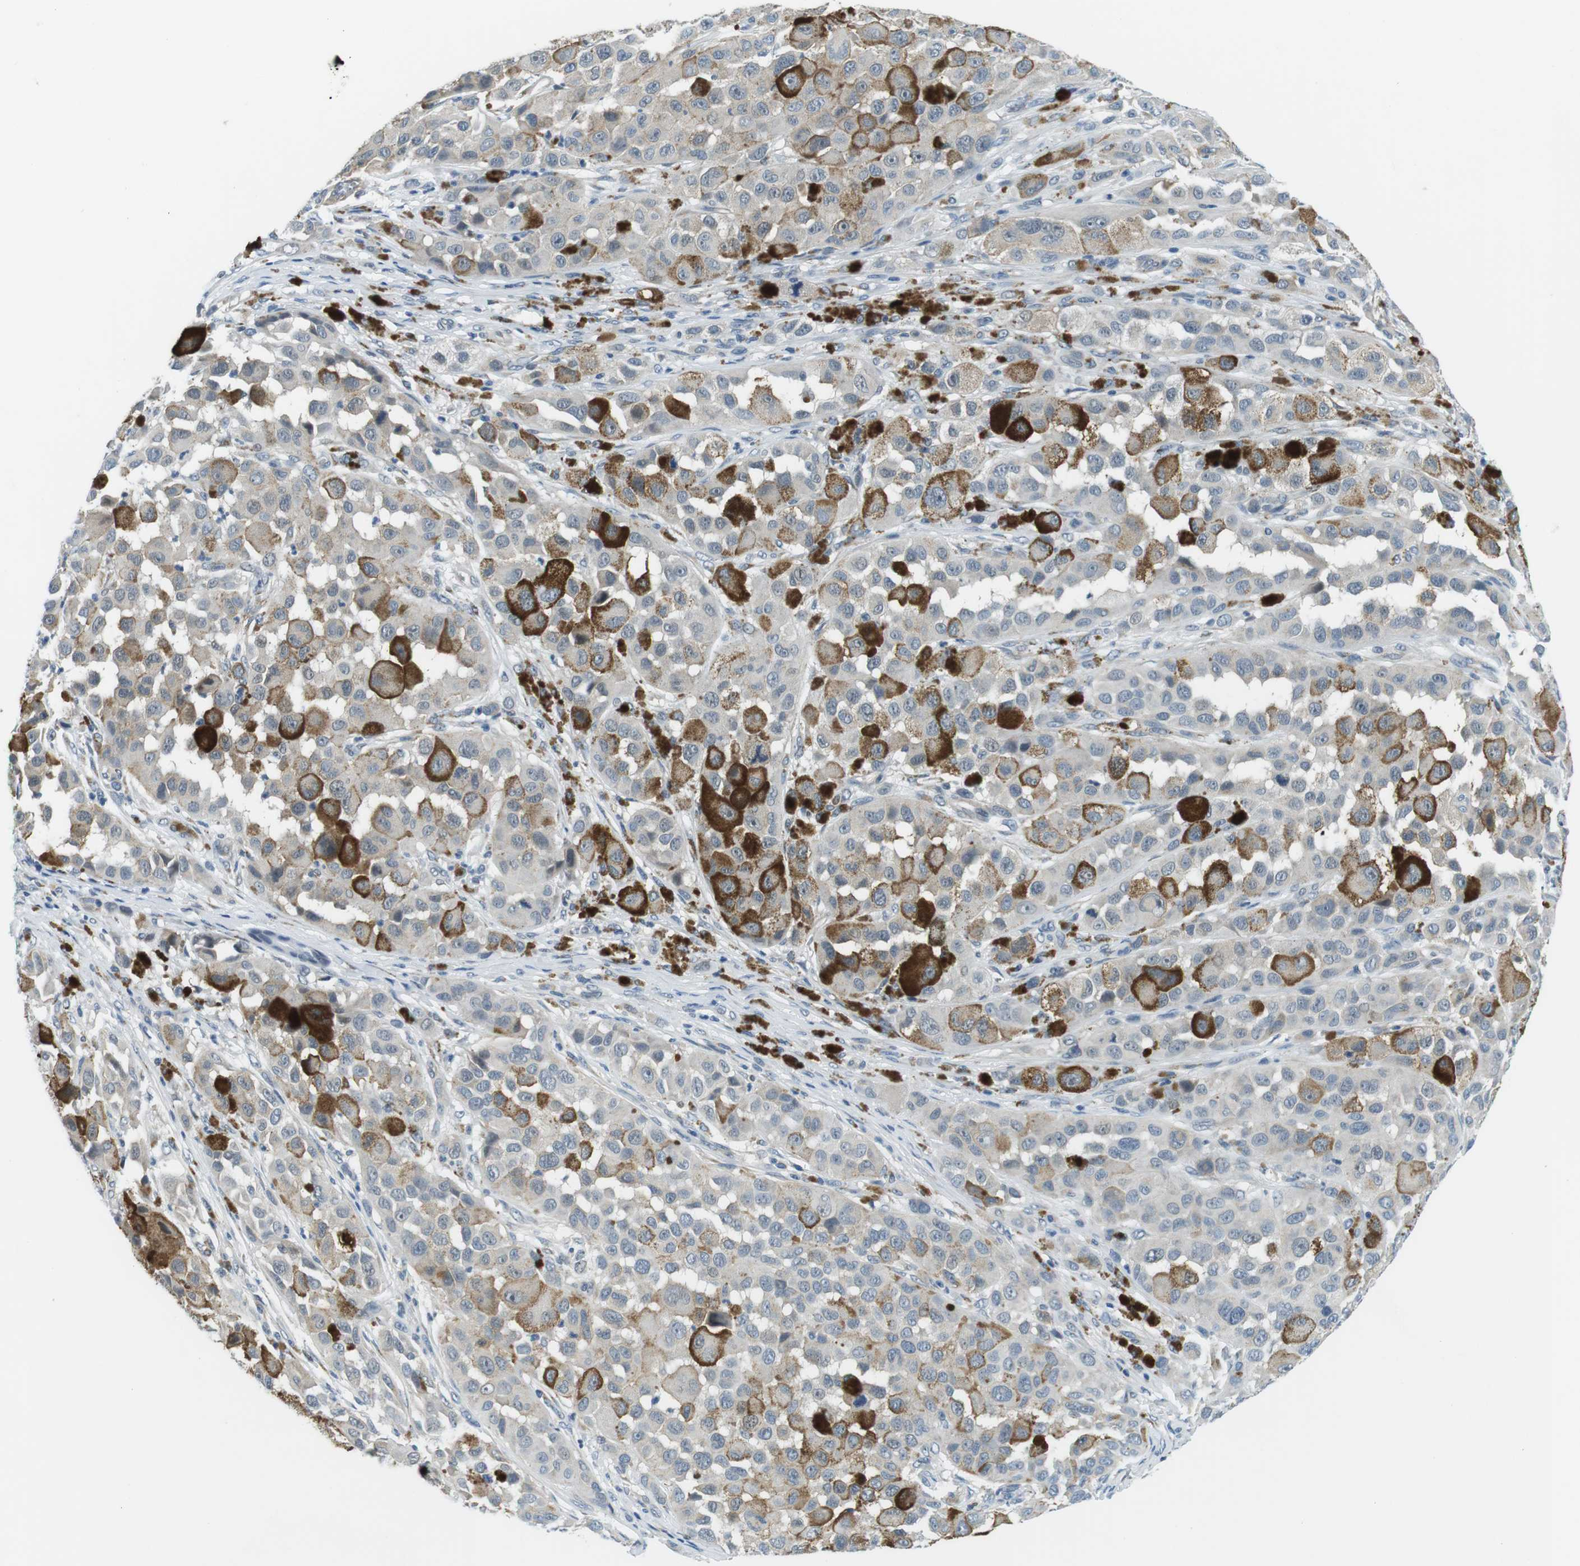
{"staining": {"intensity": "negative", "quantity": "none", "location": "none"}, "tissue": "melanoma", "cell_type": "Tumor cells", "image_type": "cancer", "snomed": [{"axis": "morphology", "description": "Malignant melanoma, NOS"}, {"axis": "topography", "description": "Skin"}], "caption": "IHC photomicrograph of neoplastic tissue: malignant melanoma stained with DAB shows no significant protein positivity in tumor cells. (Brightfield microscopy of DAB (3,3'-diaminobenzidine) immunohistochemistry (IHC) at high magnification).", "gene": "WSCD1", "patient": {"sex": "male", "age": 96}}